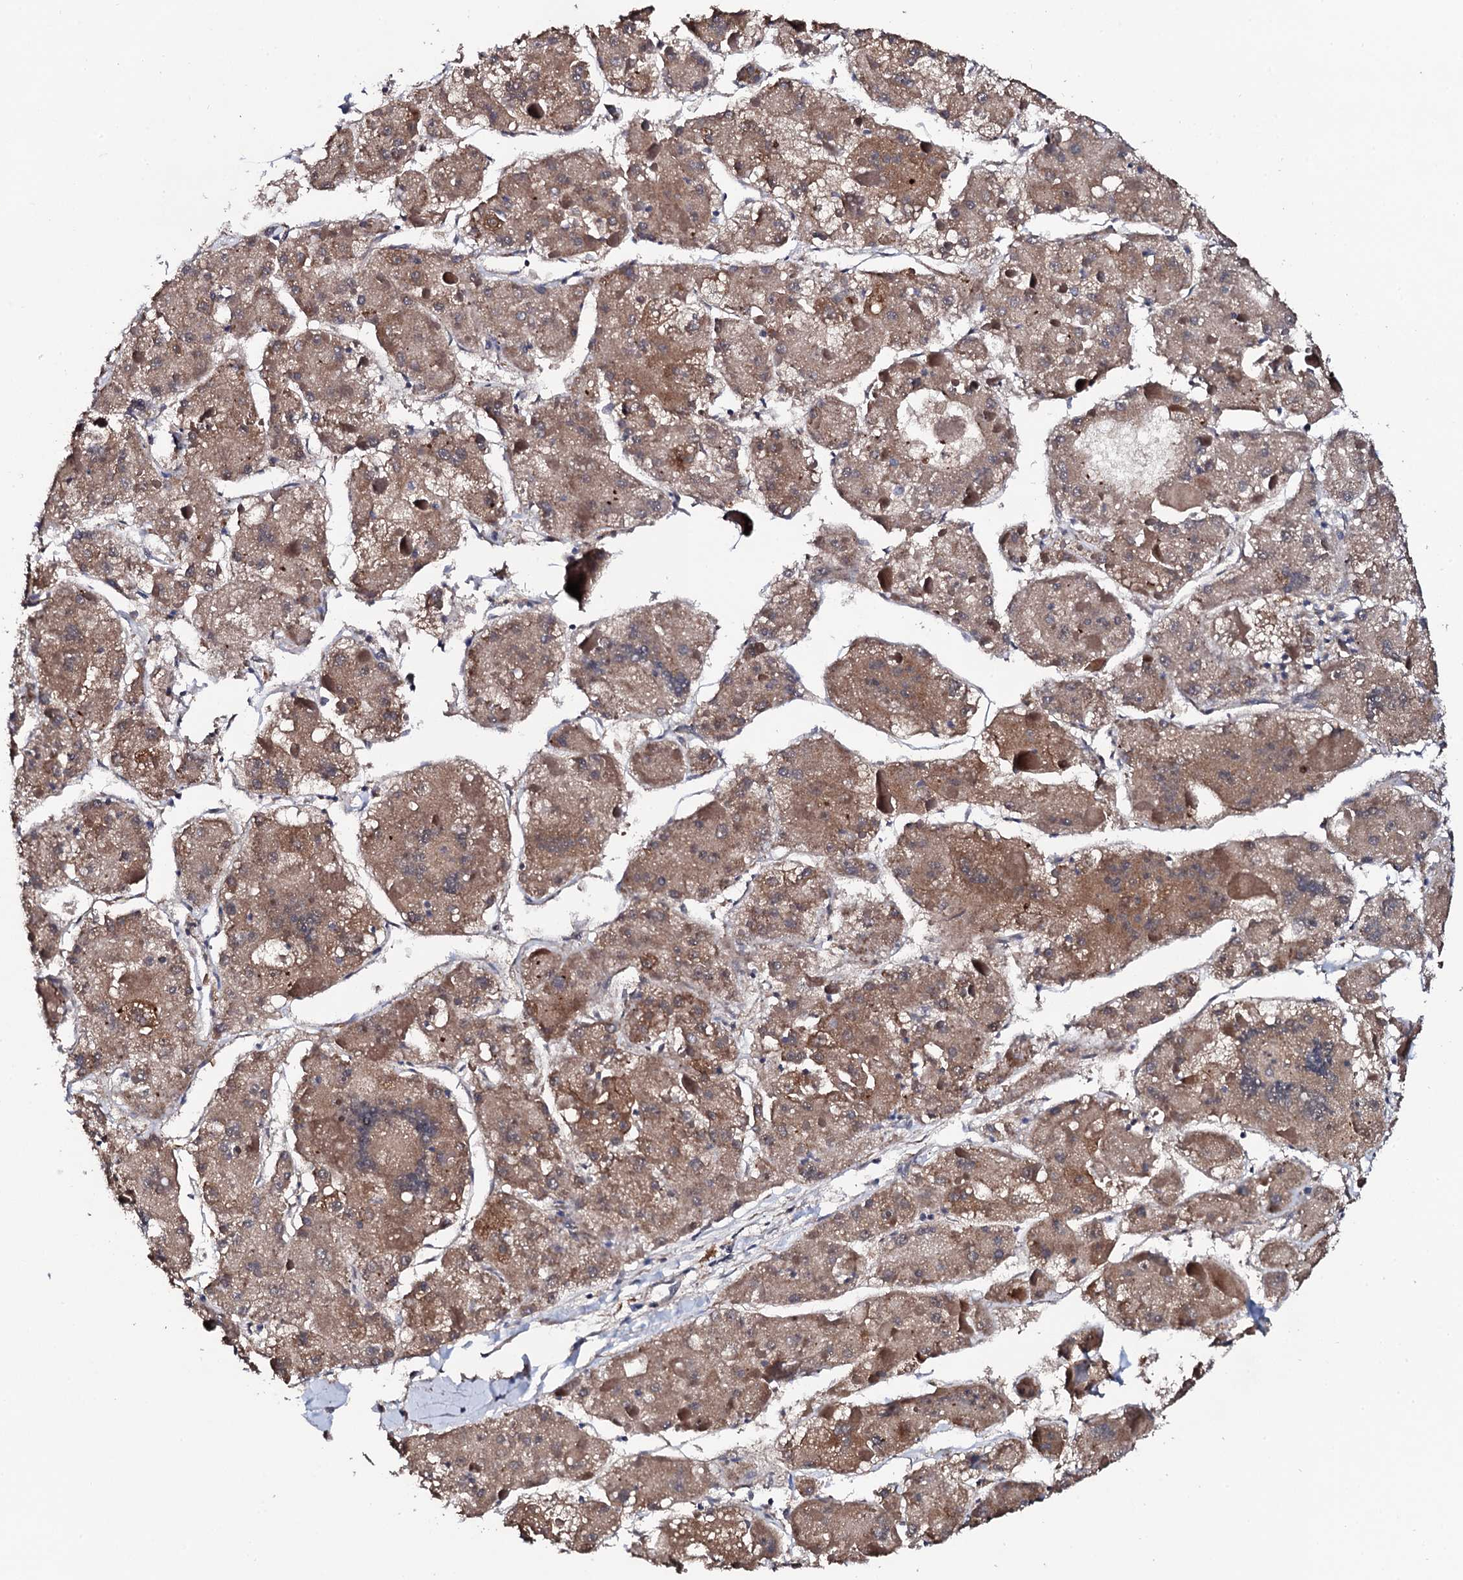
{"staining": {"intensity": "moderate", "quantity": ">75%", "location": "cytoplasmic/membranous"}, "tissue": "liver cancer", "cell_type": "Tumor cells", "image_type": "cancer", "snomed": [{"axis": "morphology", "description": "Carcinoma, Hepatocellular, NOS"}, {"axis": "topography", "description": "Liver"}], "caption": "Immunohistochemistry (IHC) (DAB) staining of human liver hepatocellular carcinoma shows moderate cytoplasmic/membranous protein staining in approximately >75% of tumor cells.", "gene": "IP6K1", "patient": {"sex": "female", "age": 73}}